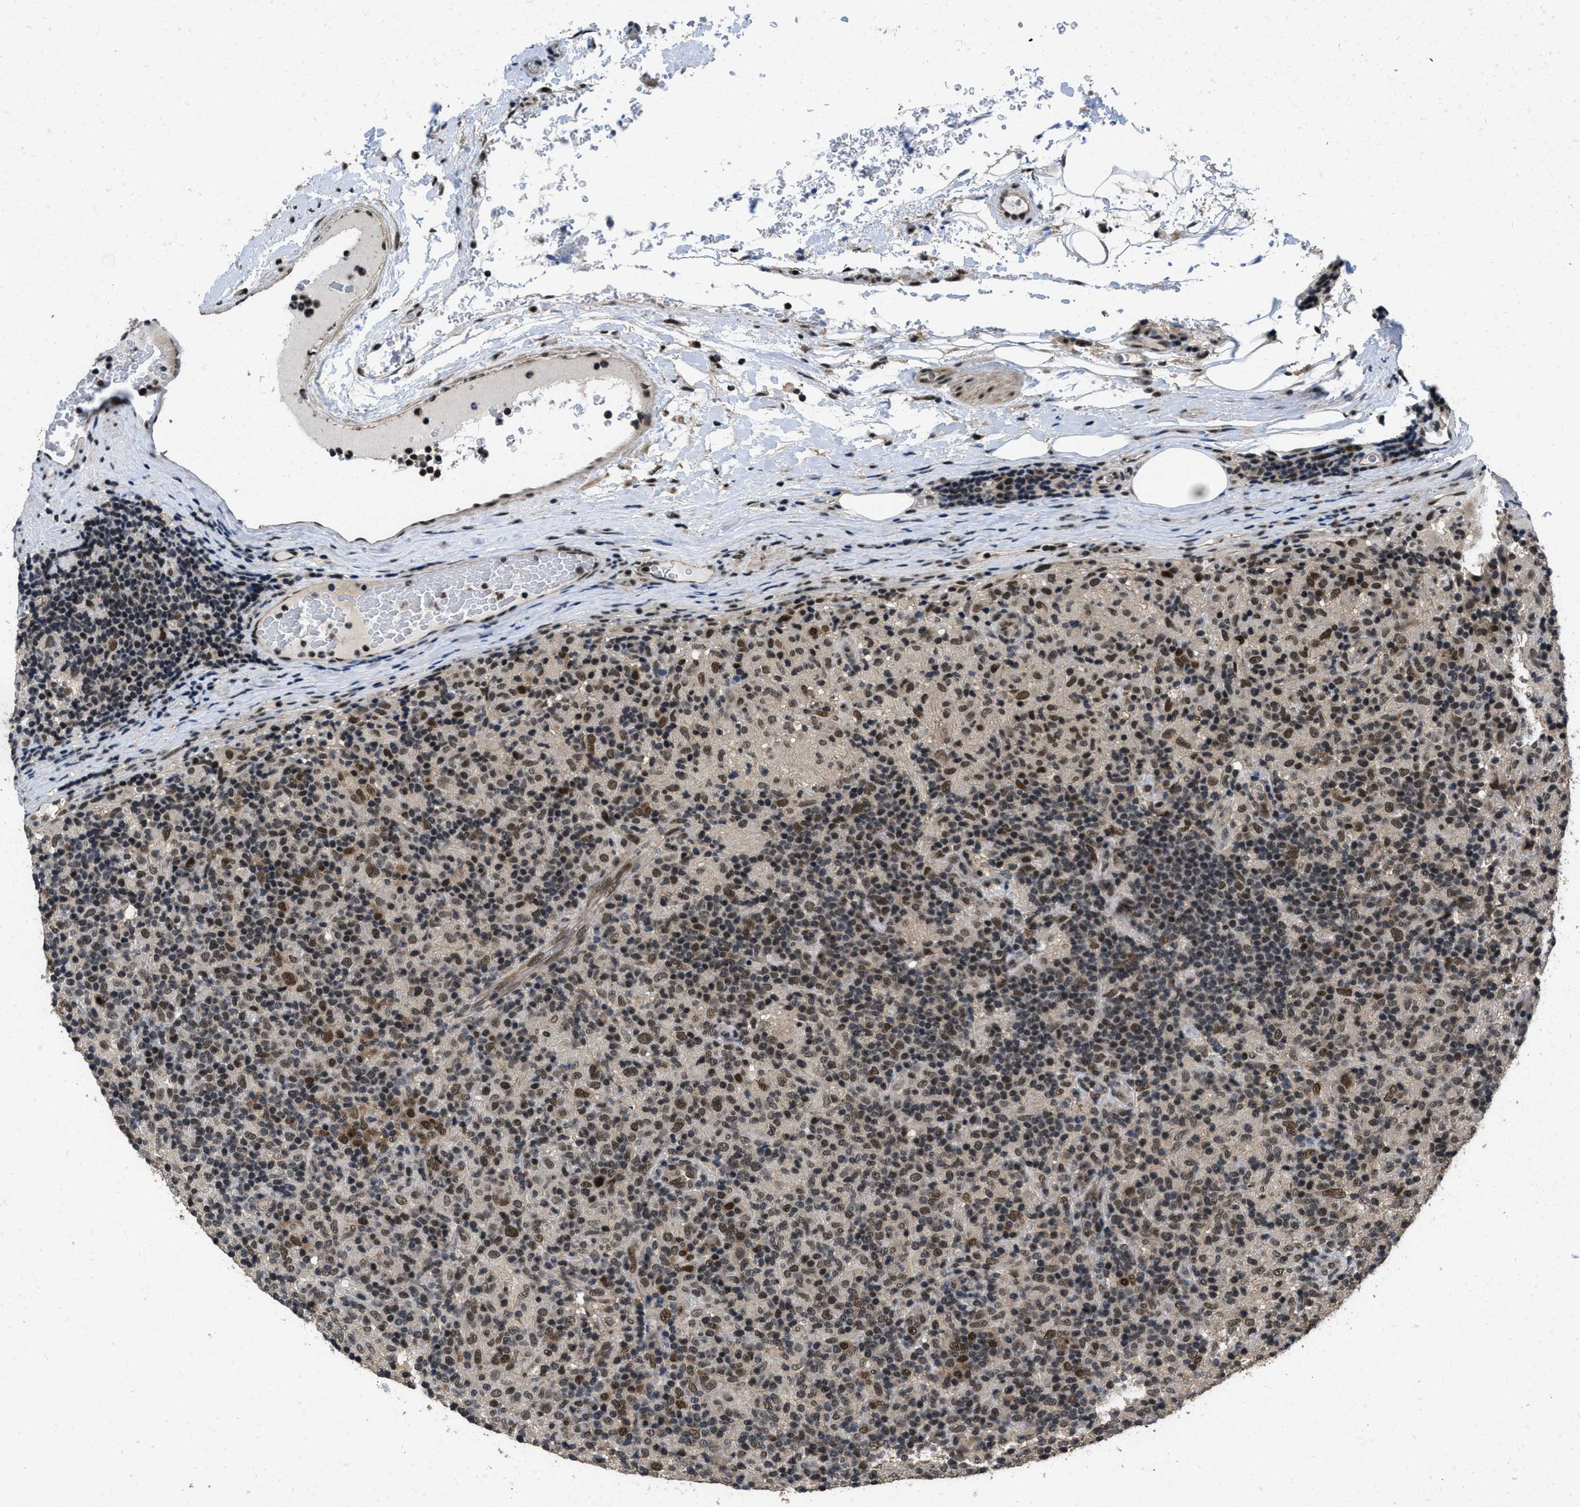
{"staining": {"intensity": "moderate", "quantity": ">75%", "location": "nuclear"}, "tissue": "lymphoma", "cell_type": "Tumor cells", "image_type": "cancer", "snomed": [{"axis": "morphology", "description": "Hodgkin's disease, NOS"}, {"axis": "topography", "description": "Lymph node"}], "caption": "The immunohistochemical stain labels moderate nuclear positivity in tumor cells of lymphoma tissue. Immunohistochemistry (ihc) stains the protein of interest in brown and the nuclei are stained blue.", "gene": "CUL4B", "patient": {"sex": "male", "age": 70}}